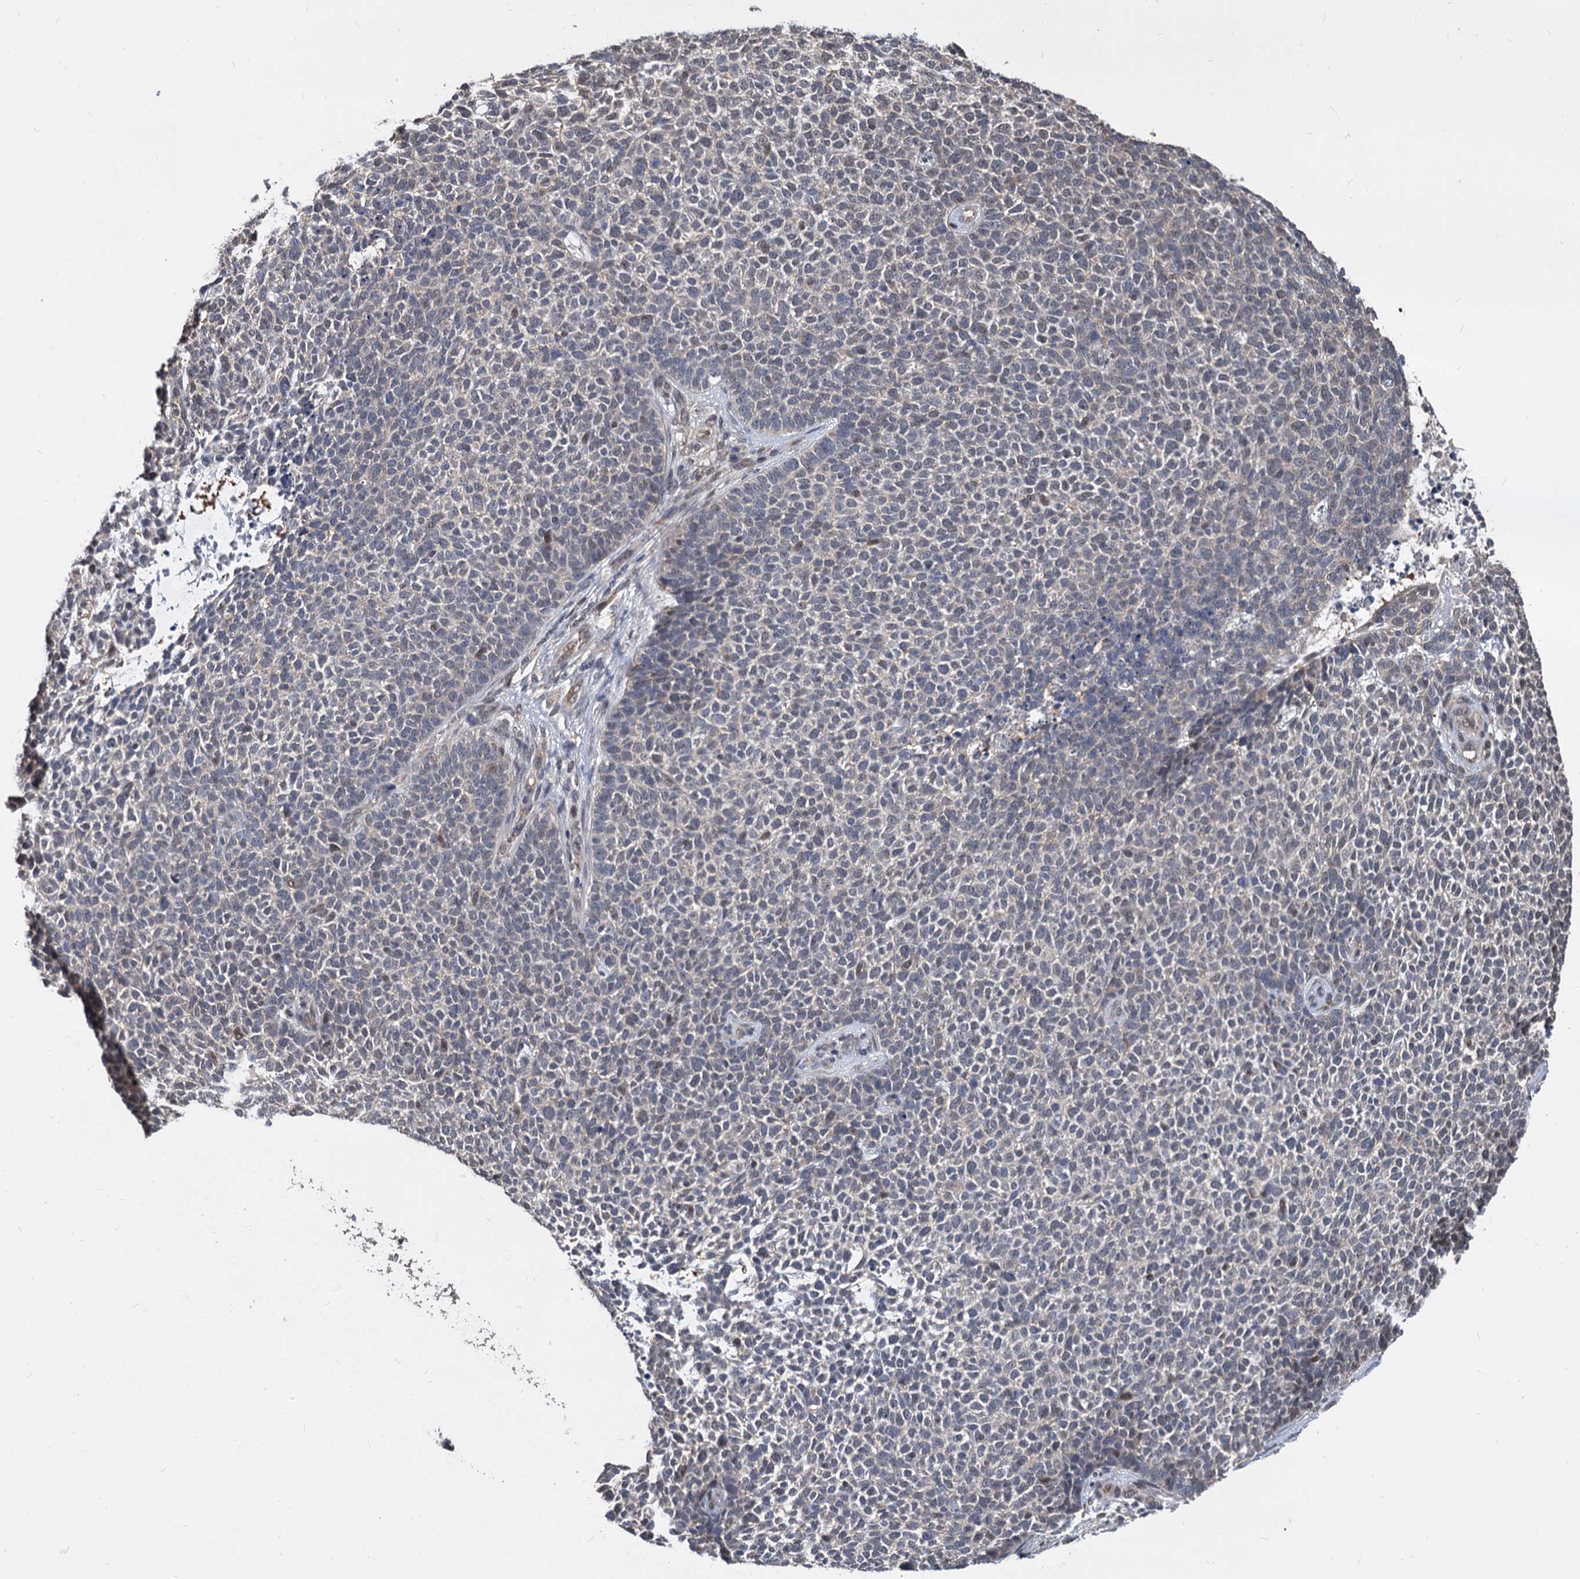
{"staining": {"intensity": "weak", "quantity": "<25%", "location": "nuclear"}, "tissue": "skin cancer", "cell_type": "Tumor cells", "image_type": "cancer", "snomed": [{"axis": "morphology", "description": "Basal cell carcinoma"}, {"axis": "topography", "description": "Skin"}], "caption": "This is a photomicrograph of immunohistochemistry (IHC) staining of skin basal cell carcinoma, which shows no staining in tumor cells. The staining was performed using DAB (3,3'-diaminobenzidine) to visualize the protein expression in brown, while the nuclei were stained in blue with hematoxylin (Magnification: 20x).", "gene": "PSMD4", "patient": {"sex": "female", "age": 84}}